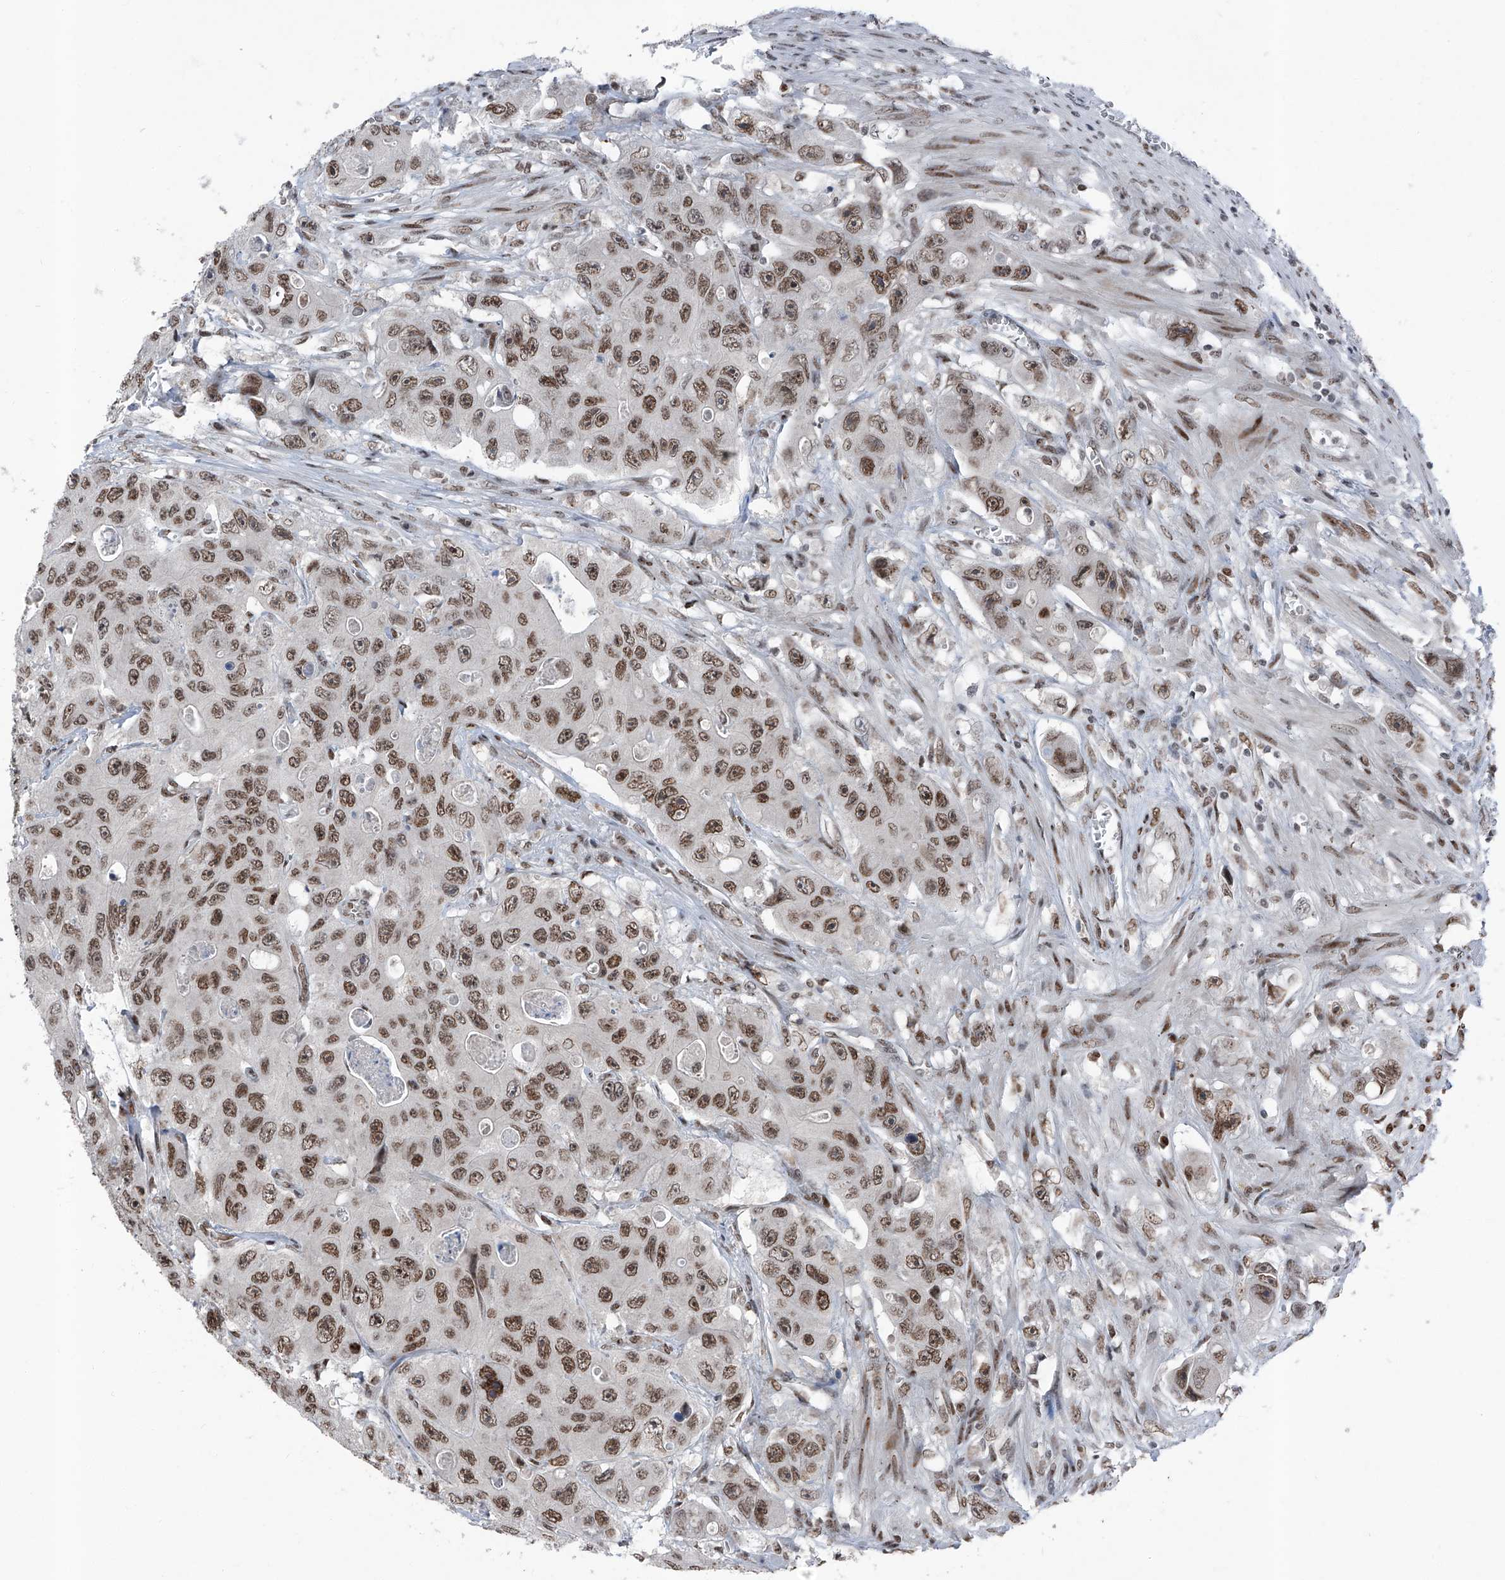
{"staining": {"intensity": "moderate", "quantity": ">75%", "location": "nuclear"}, "tissue": "colorectal cancer", "cell_type": "Tumor cells", "image_type": "cancer", "snomed": [{"axis": "morphology", "description": "Adenocarcinoma, NOS"}, {"axis": "topography", "description": "Colon"}], "caption": "Protein staining of colorectal adenocarcinoma tissue exhibits moderate nuclear staining in approximately >75% of tumor cells. (IHC, brightfield microscopy, high magnification).", "gene": "BMI1", "patient": {"sex": "female", "age": 46}}